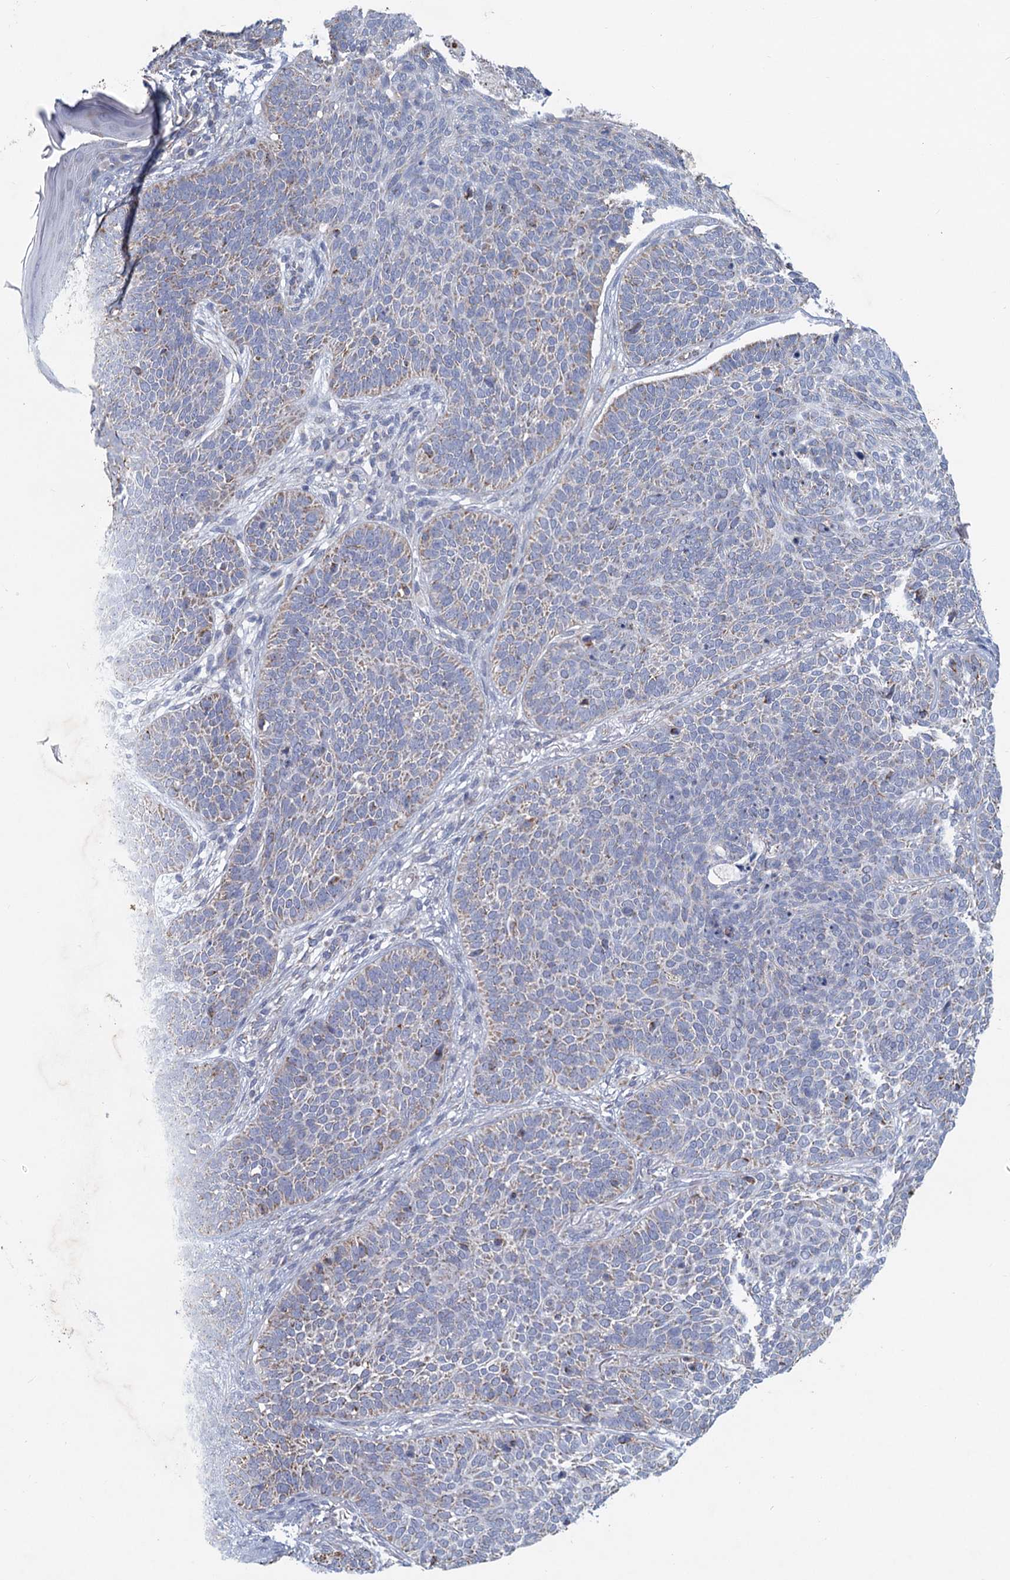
{"staining": {"intensity": "weak", "quantity": "<25%", "location": "cytoplasmic/membranous"}, "tissue": "skin cancer", "cell_type": "Tumor cells", "image_type": "cancer", "snomed": [{"axis": "morphology", "description": "Basal cell carcinoma"}, {"axis": "topography", "description": "Skin"}], "caption": "IHC micrograph of human skin cancer stained for a protein (brown), which exhibits no expression in tumor cells.", "gene": "NDUFC2", "patient": {"sex": "male", "age": 85}}